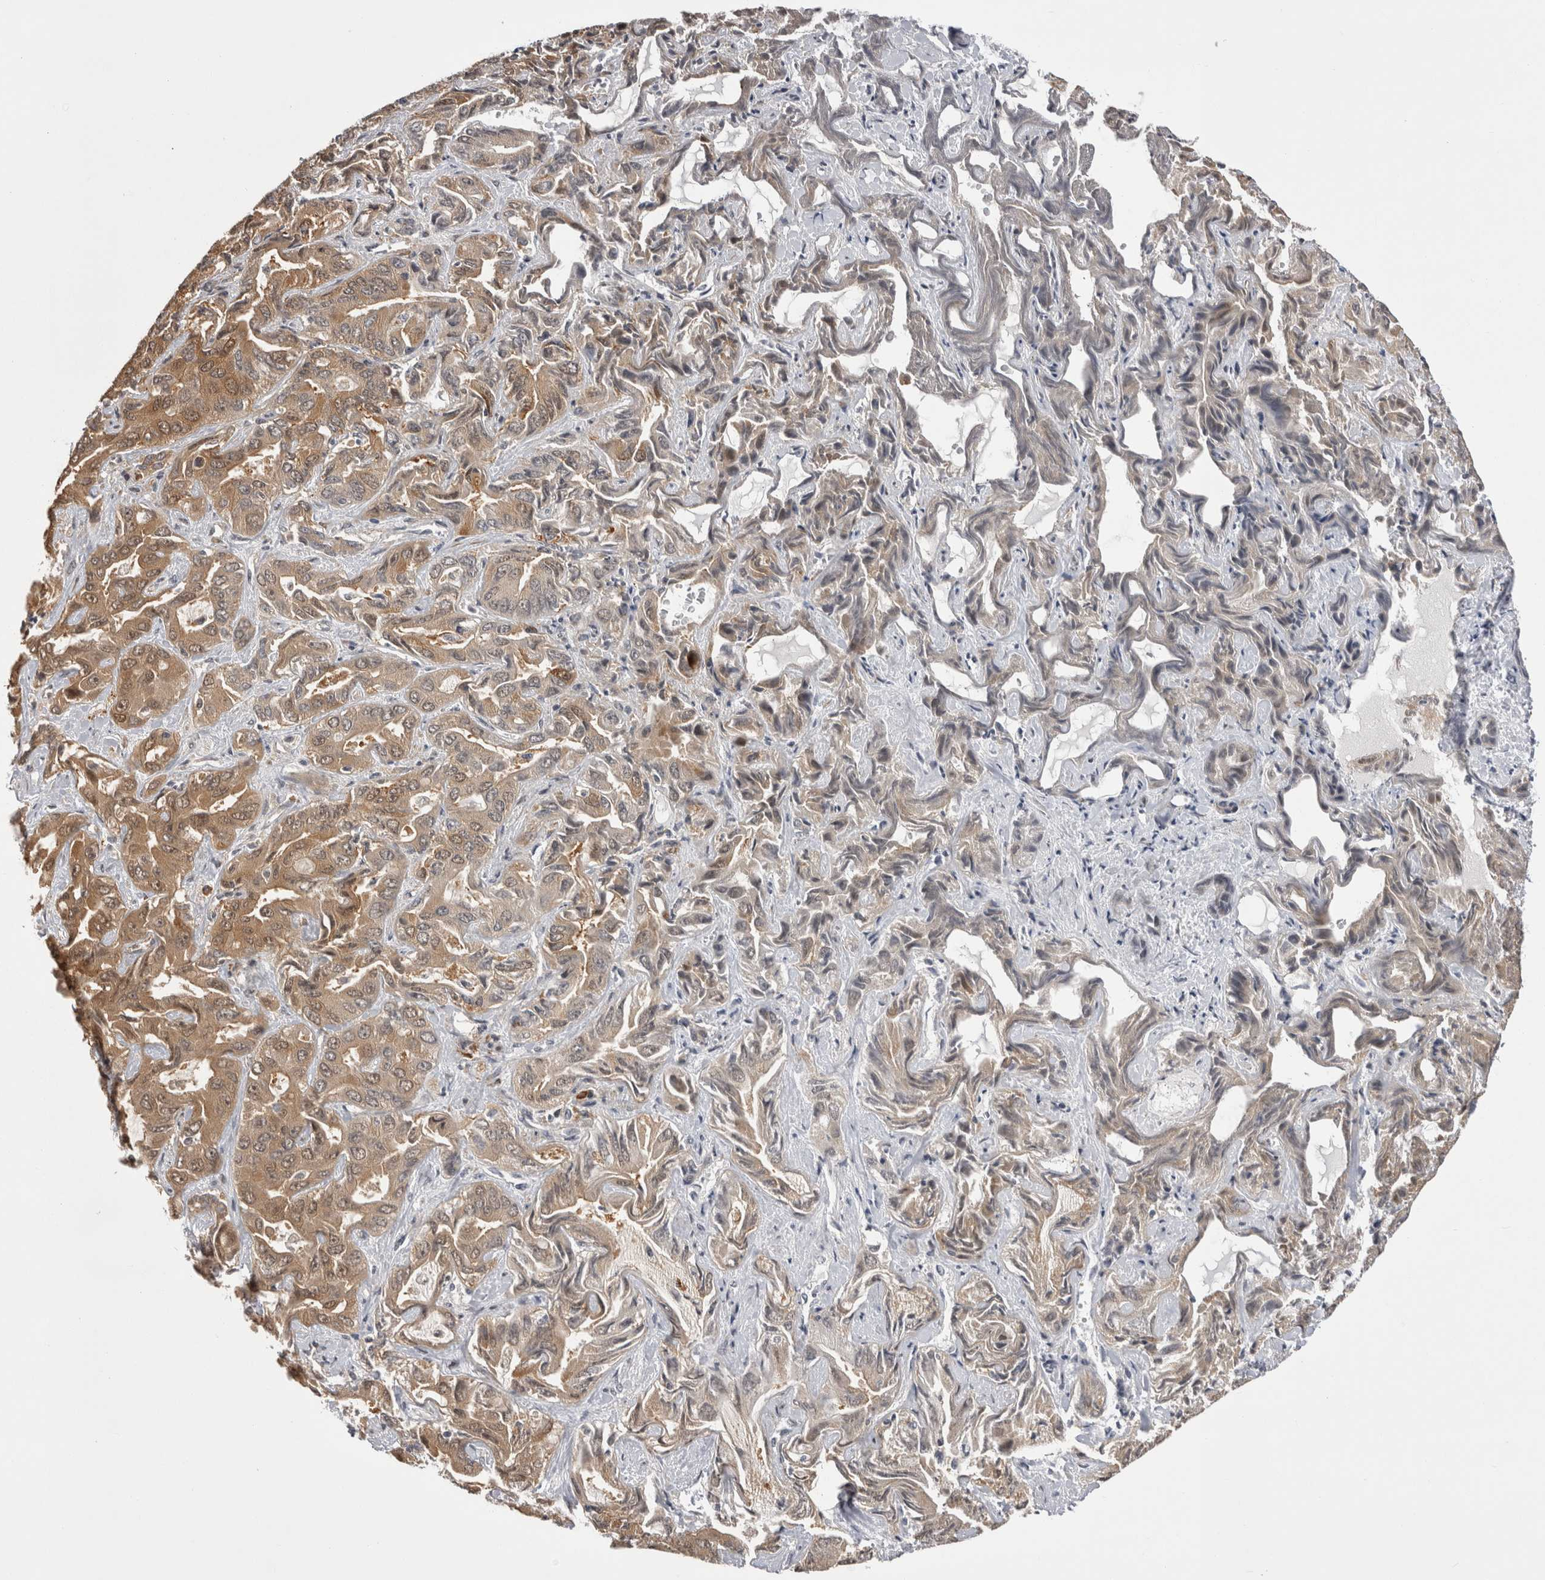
{"staining": {"intensity": "moderate", "quantity": ">75%", "location": "cytoplasmic/membranous"}, "tissue": "liver cancer", "cell_type": "Tumor cells", "image_type": "cancer", "snomed": [{"axis": "morphology", "description": "Cholangiocarcinoma"}, {"axis": "topography", "description": "Liver"}], "caption": "Immunohistochemical staining of human liver cancer reveals moderate cytoplasmic/membranous protein positivity in approximately >75% of tumor cells. Nuclei are stained in blue.", "gene": "CHIC2", "patient": {"sex": "female", "age": 52}}